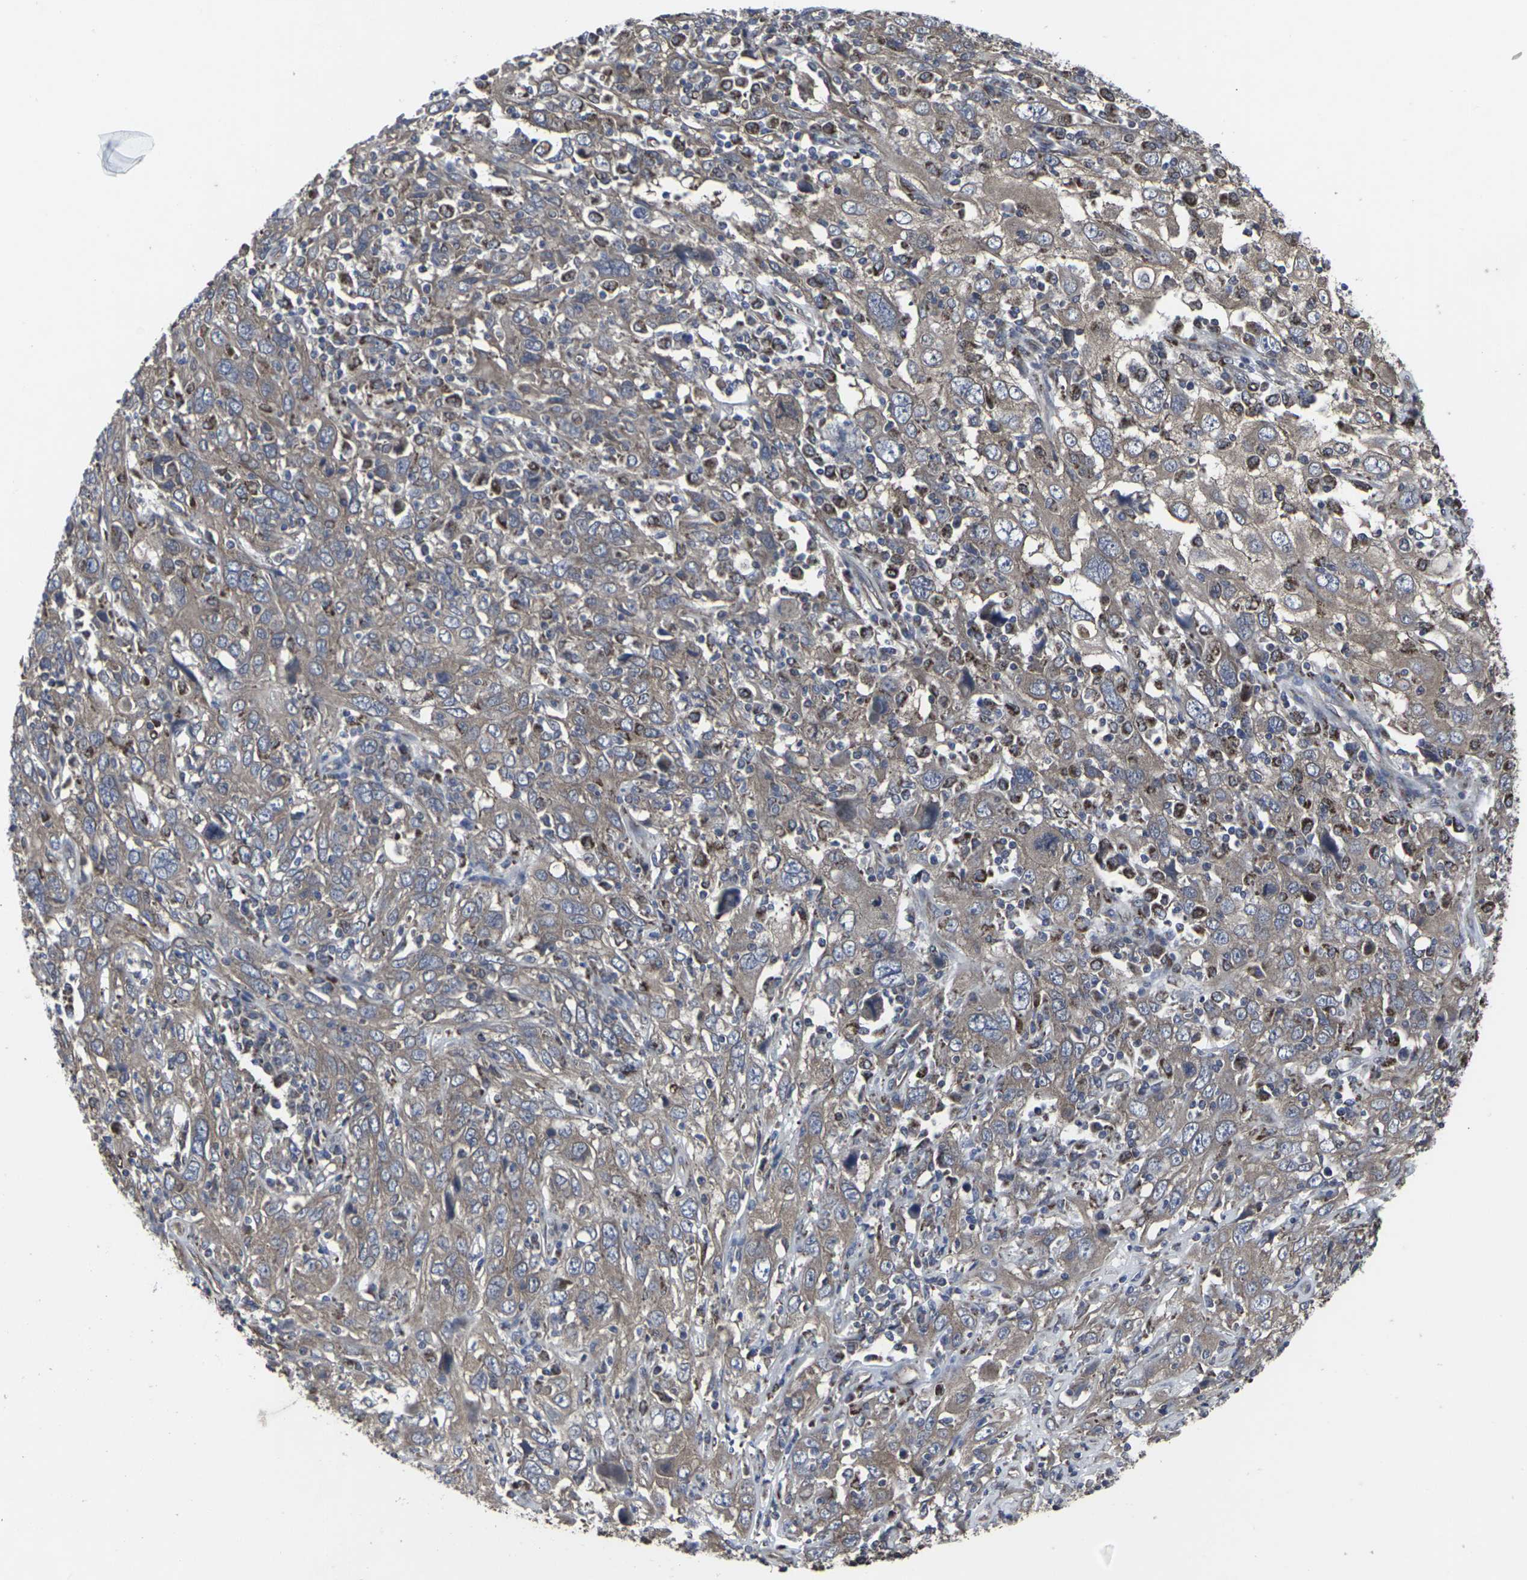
{"staining": {"intensity": "moderate", "quantity": ">75%", "location": "cytoplasmic/membranous"}, "tissue": "cervical cancer", "cell_type": "Tumor cells", "image_type": "cancer", "snomed": [{"axis": "morphology", "description": "Squamous cell carcinoma, NOS"}, {"axis": "topography", "description": "Cervix"}], "caption": "Immunohistochemistry of human cervical squamous cell carcinoma reveals medium levels of moderate cytoplasmic/membranous positivity in approximately >75% of tumor cells.", "gene": "MAPKAPK2", "patient": {"sex": "female", "age": 46}}